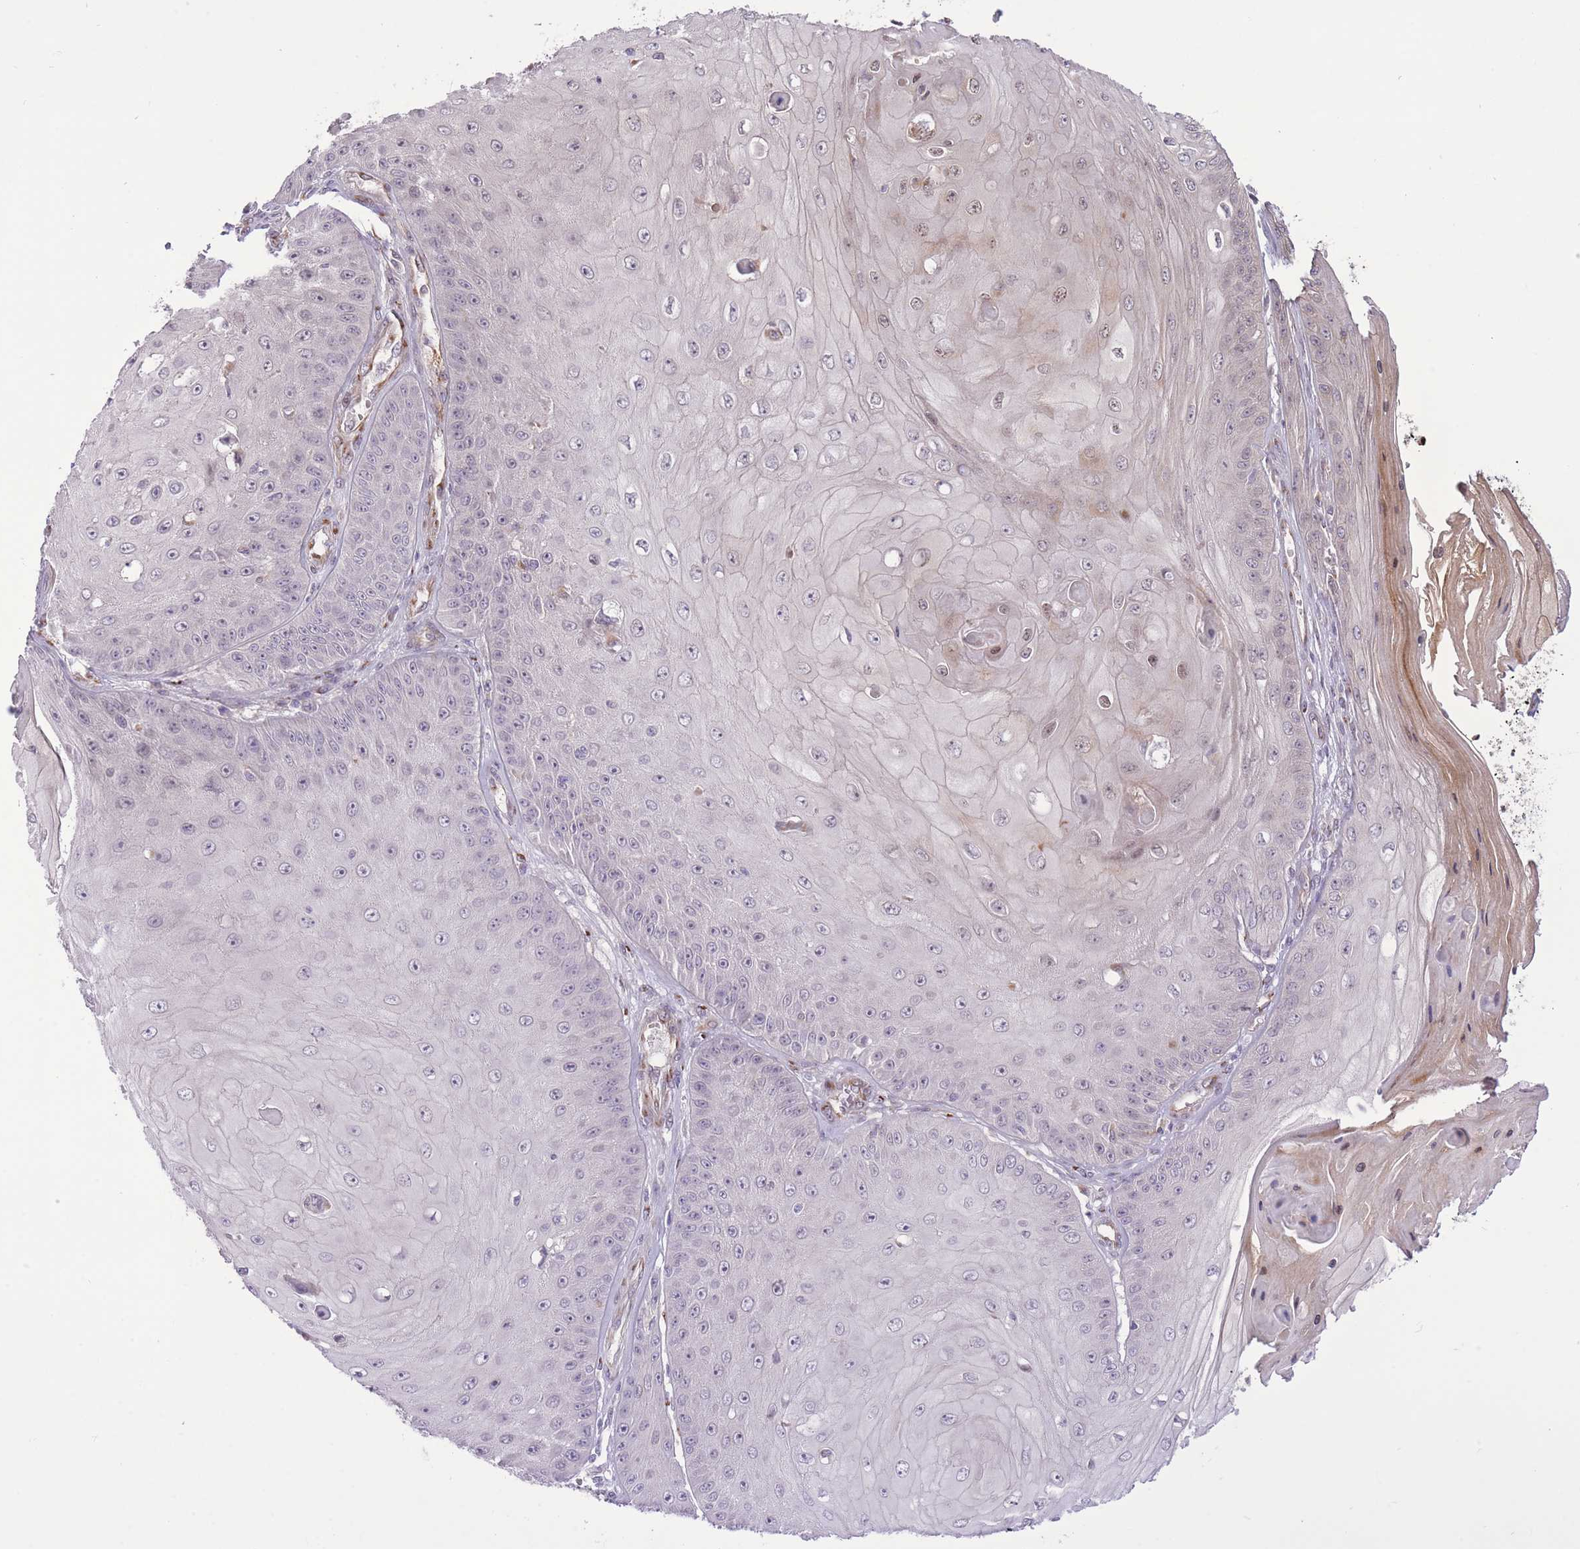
{"staining": {"intensity": "weak", "quantity": "<25%", "location": "cytoplasmic/membranous"}, "tissue": "skin cancer", "cell_type": "Tumor cells", "image_type": "cancer", "snomed": [{"axis": "morphology", "description": "Squamous cell carcinoma, NOS"}, {"axis": "topography", "description": "Skin"}], "caption": "This is a histopathology image of immunohistochemistry (IHC) staining of skin cancer (squamous cell carcinoma), which shows no positivity in tumor cells.", "gene": "ZBED5", "patient": {"sex": "male", "age": 70}}